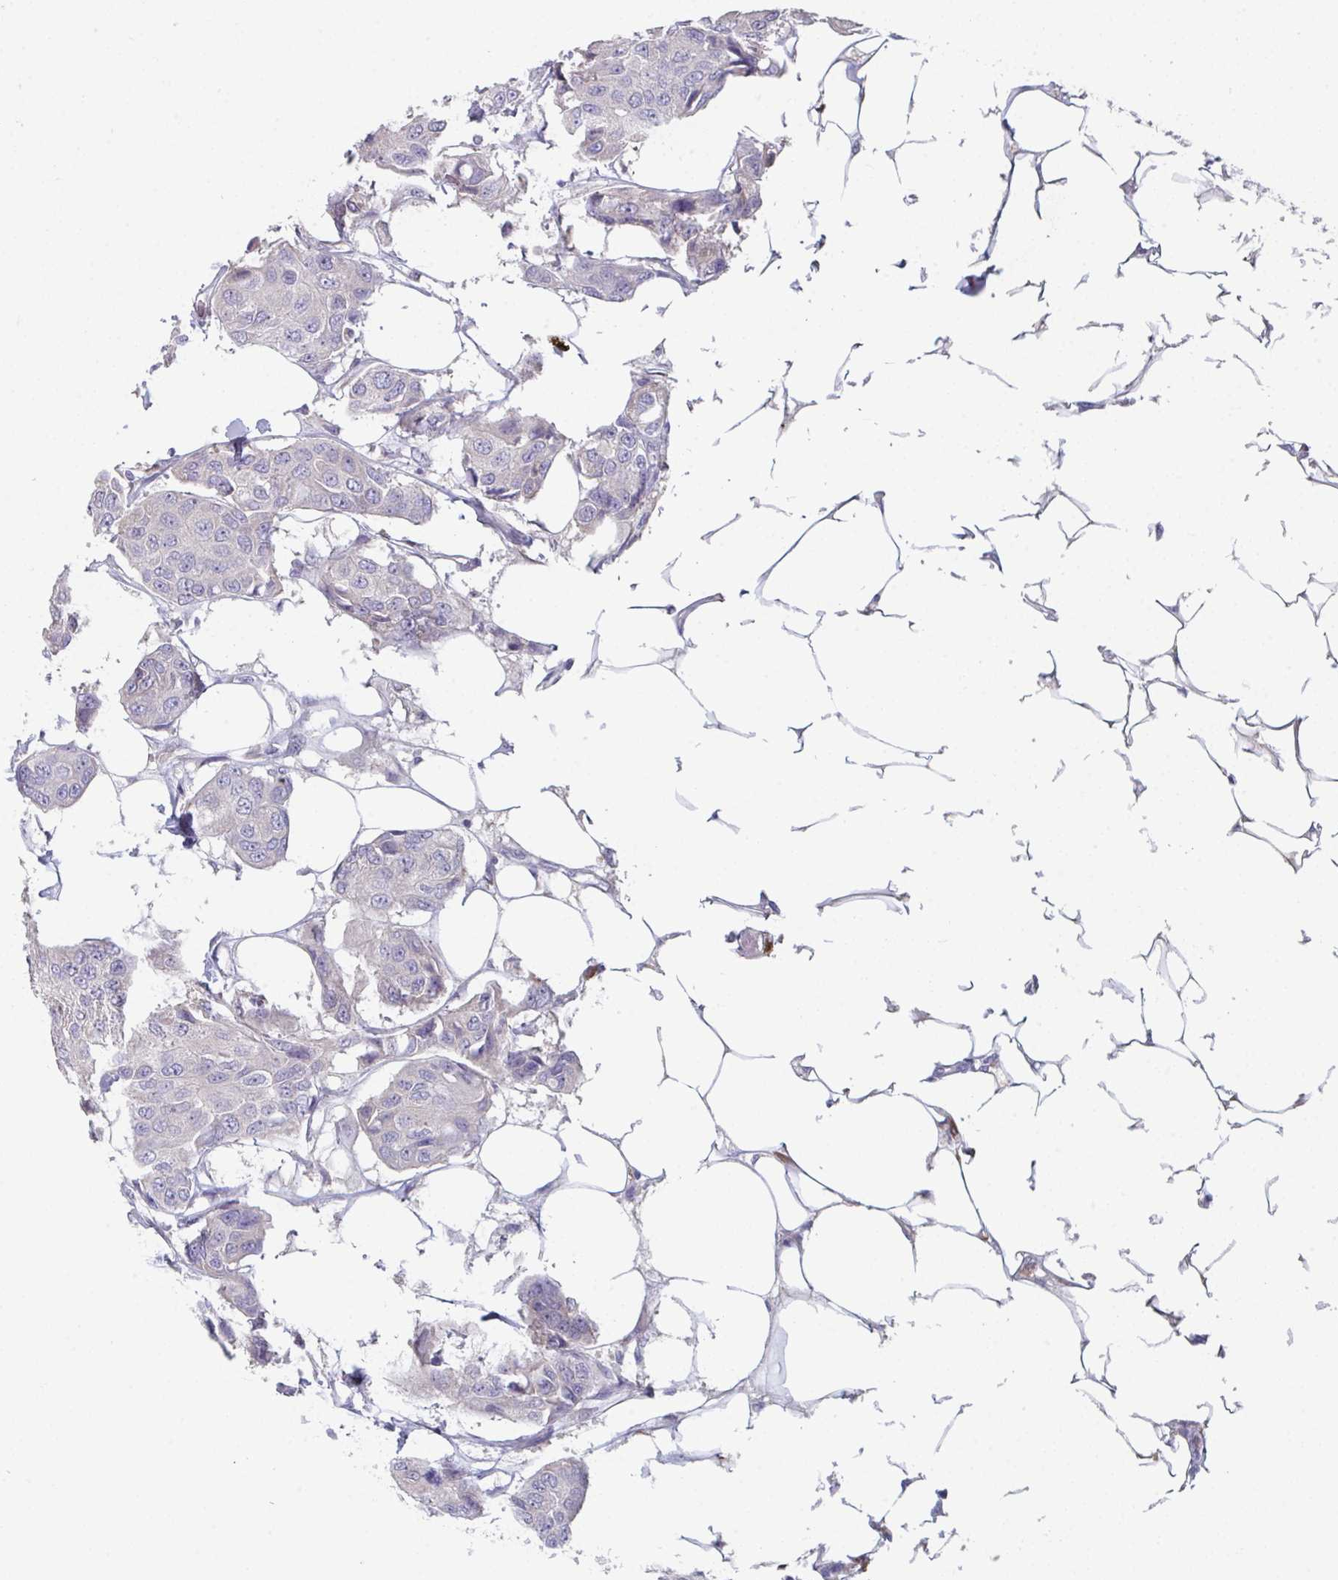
{"staining": {"intensity": "negative", "quantity": "none", "location": "none"}, "tissue": "breast cancer", "cell_type": "Tumor cells", "image_type": "cancer", "snomed": [{"axis": "morphology", "description": "Duct carcinoma"}, {"axis": "topography", "description": "Breast"}, {"axis": "topography", "description": "Lymph node"}], "caption": "IHC image of breast cancer stained for a protein (brown), which demonstrates no expression in tumor cells.", "gene": "HGFAC", "patient": {"sex": "female", "age": 80}}